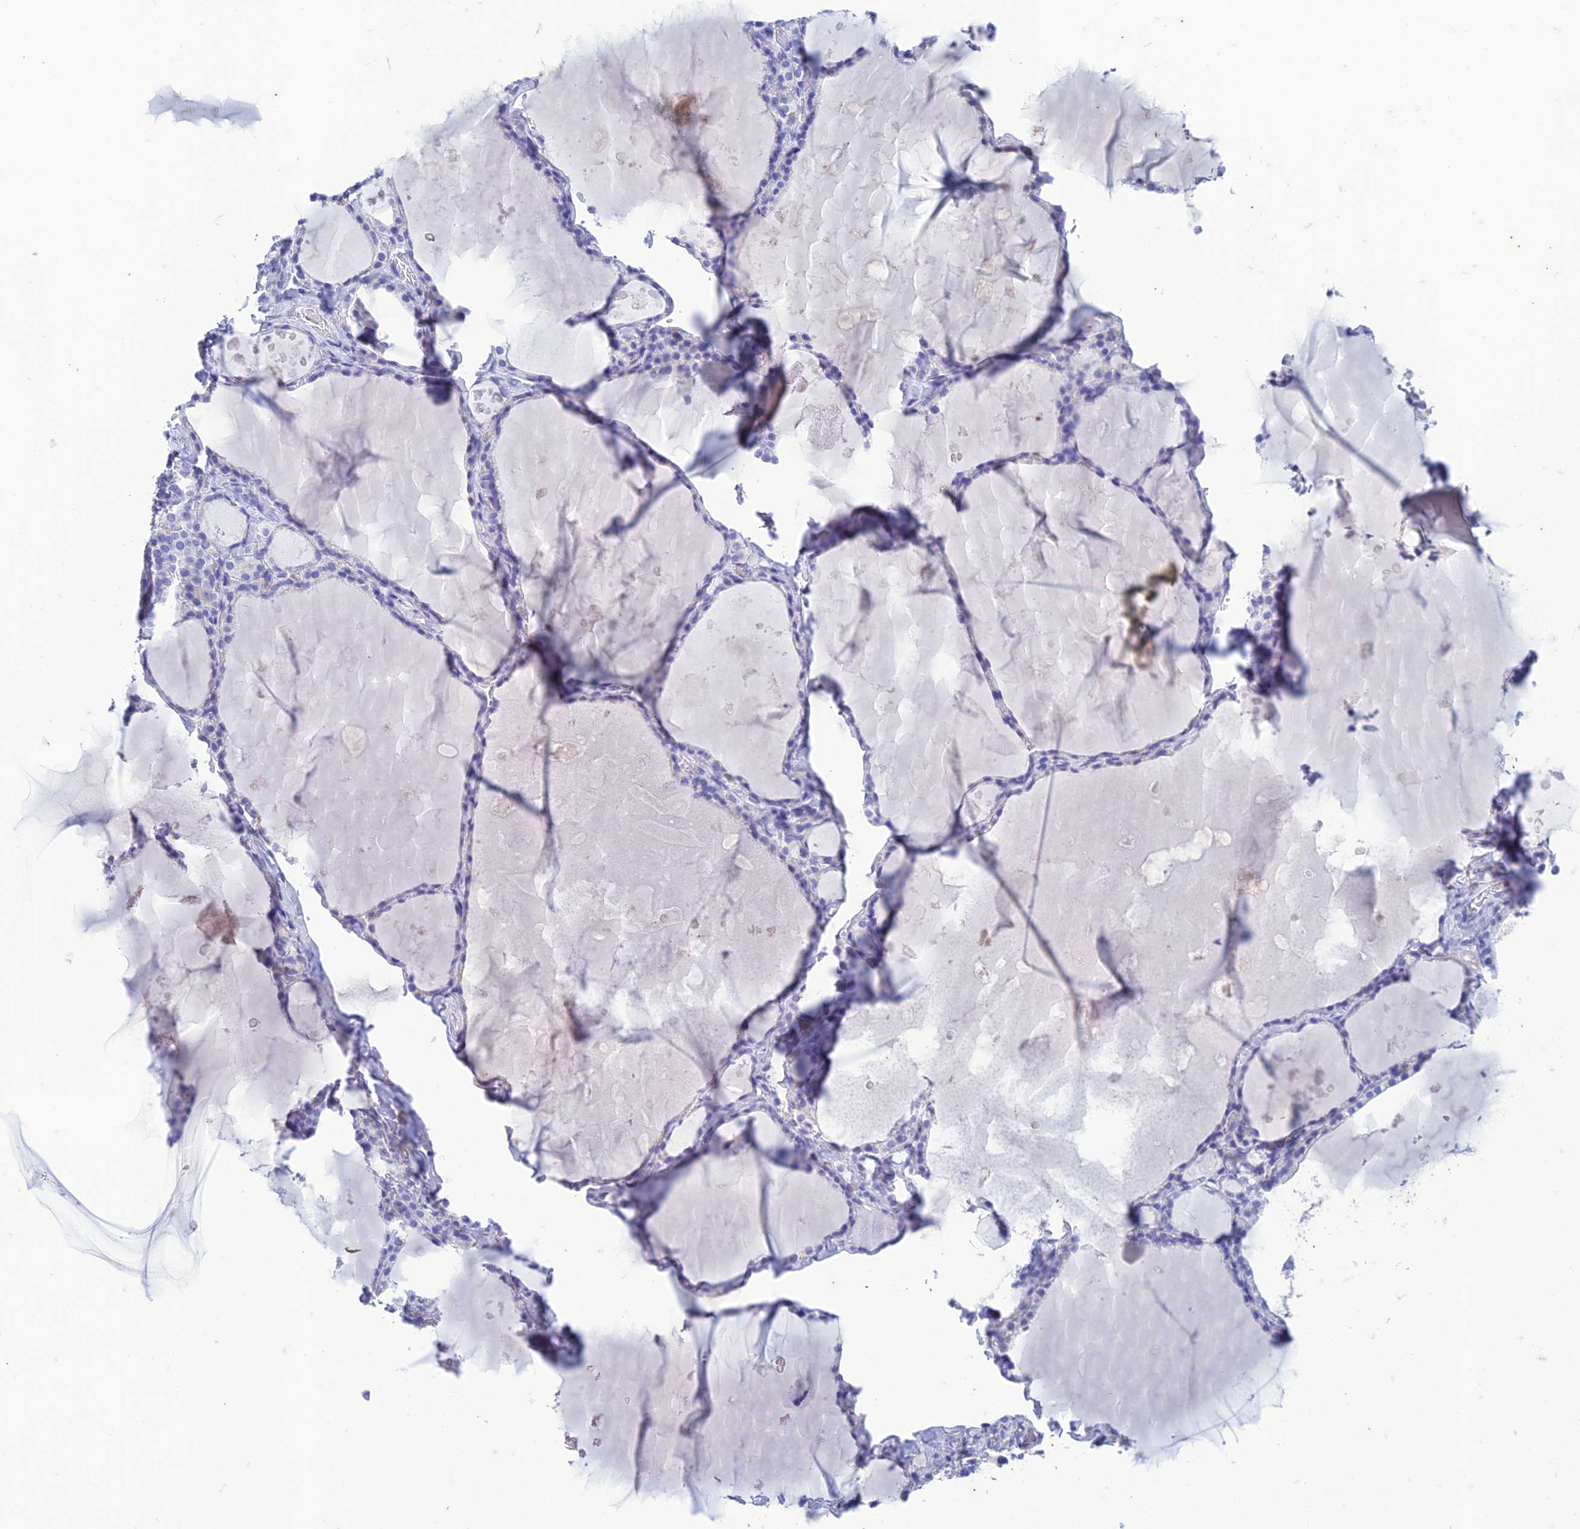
{"staining": {"intensity": "negative", "quantity": "none", "location": "none"}, "tissue": "thyroid gland", "cell_type": "Glandular cells", "image_type": "normal", "snomed": [{"axis": "morphology", "description": "Normal tissue, NOS"}, {"axis": "topography", "description": "Thyroid gland"}], "caption": "A high-resolution image shows IHC staining of benign thyroid gland, which reveals no significant expression in glandular cells. (Brightfield microscopy of DAB IHC at high magnification).", "gene": "FGF7", "patient": {"sex": "male", "age": 56}}